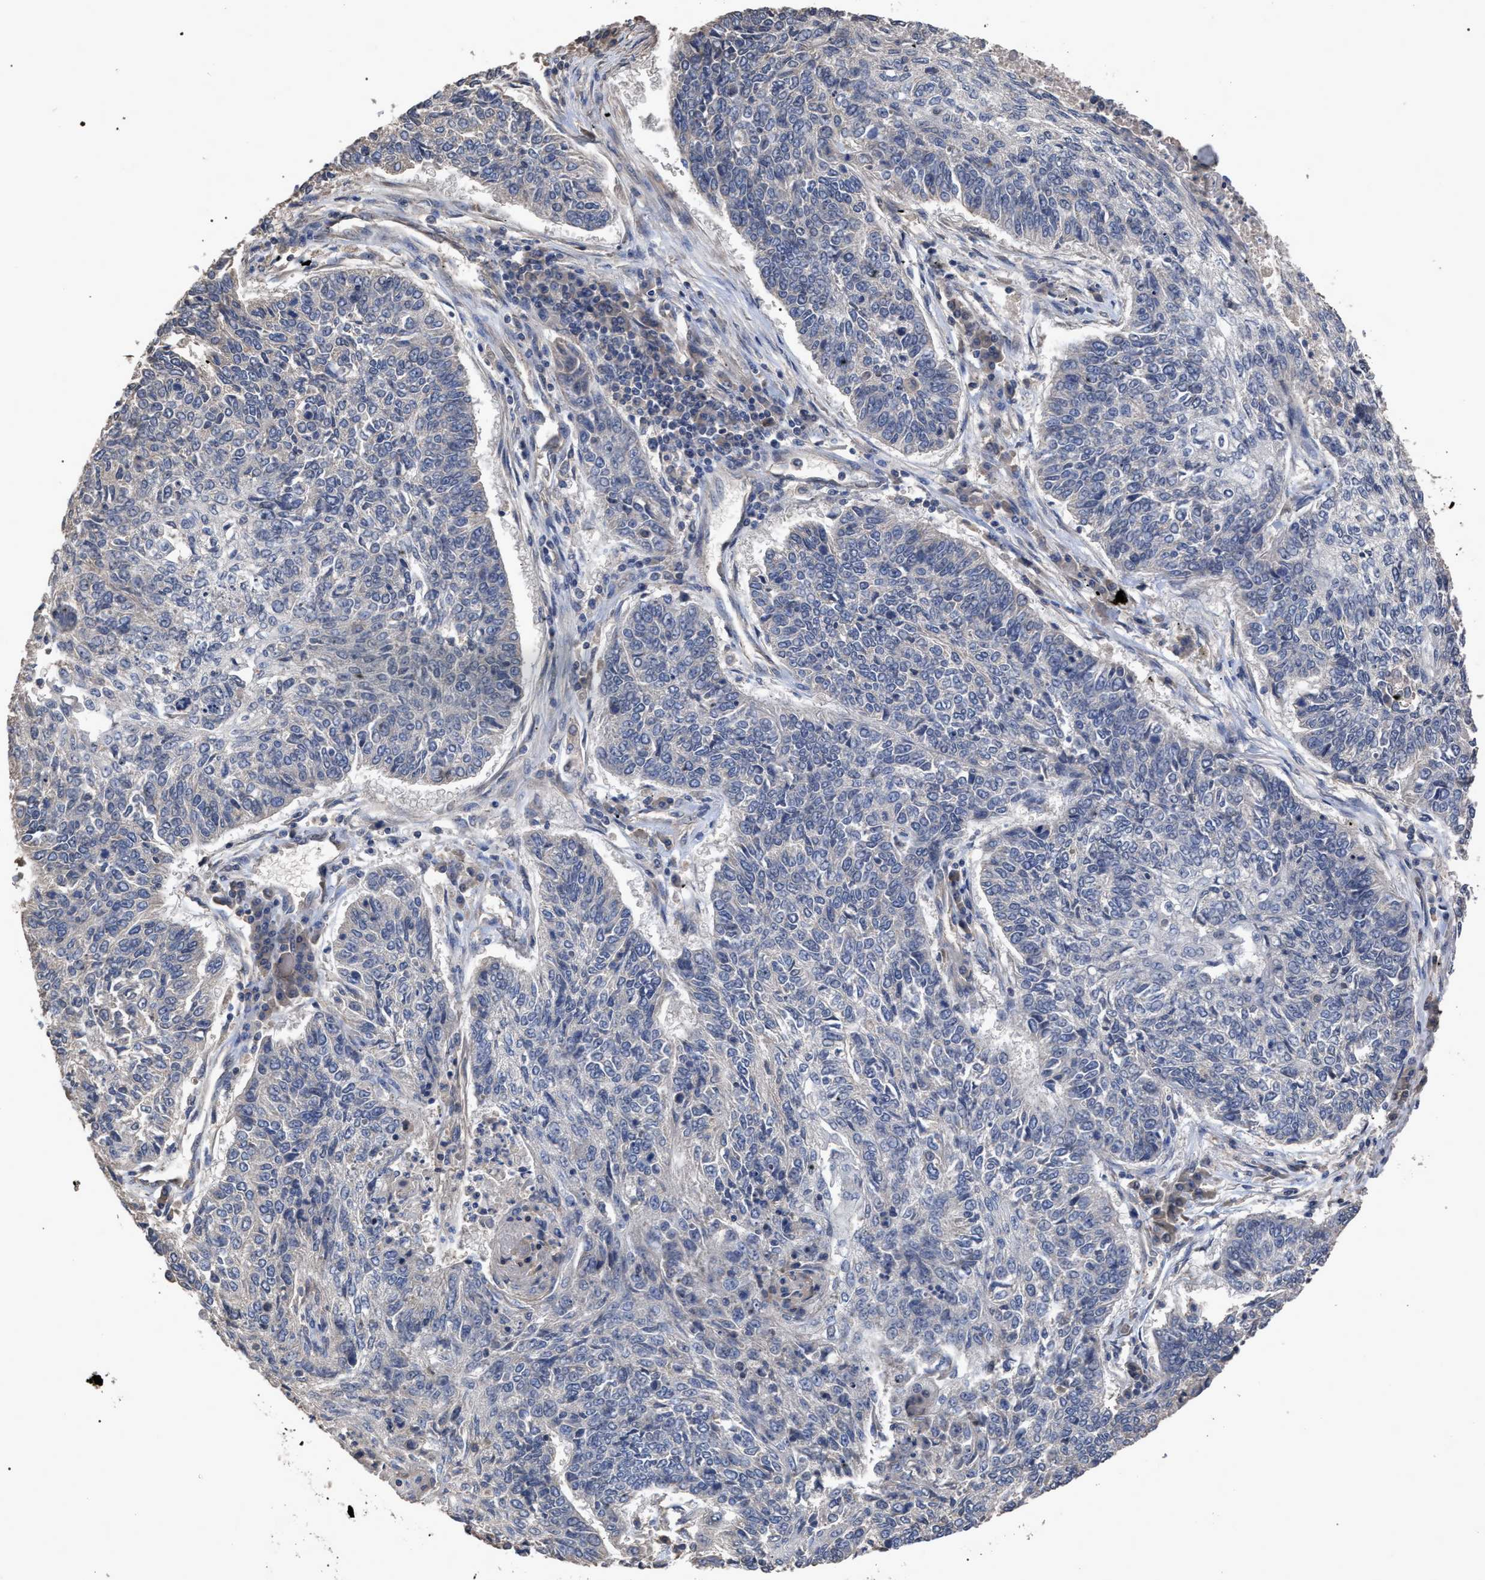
{"staining": {"intensity": "negative", "quantity": "none", "location": "none"}, "tissue": "lung cancer", "cell_type": "Tumor cells", "image_type": "cancer", "snomed": [{"axis": "morphology", "description": "Normal tissue, NOS"}, {"axis": "morphology", "description": "Squamous cell carcinoma, NOS"}, {"axis": "topography", "description": "Cartilage tissue"}, {"axis": "topography", "description": "Bronchus"}, {"axis": "topography", "description": "Lung"}], "caption": "Lung cancer (squamous cell carcinoma) stained for a protein using immunohistochemistry (IHC) reveals no positivity tumor cells.", "gene": "BTN2A1", "patient": {"sex": "female", "age": 49}}